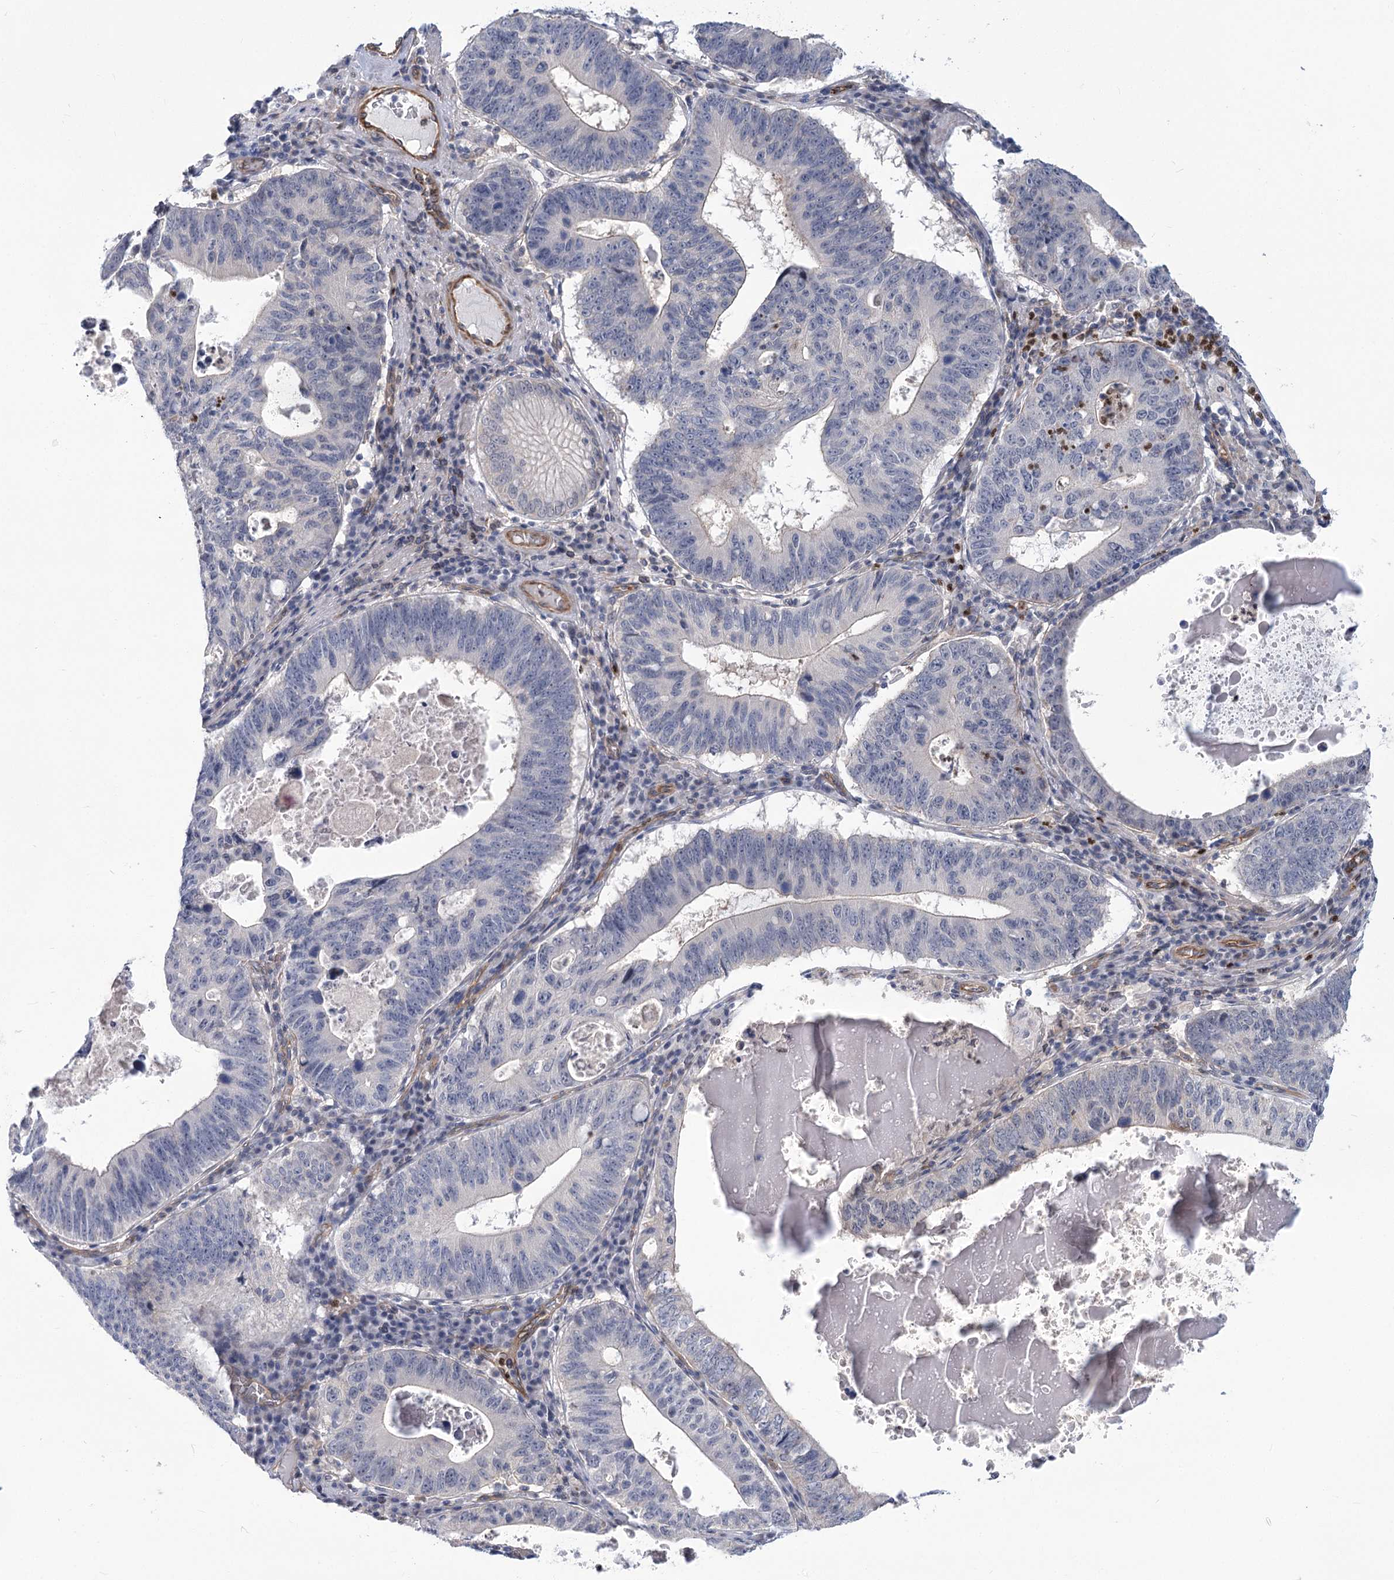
{"staining": {"intensity": "negative", "quantity": "none", "location": "none"}, "tissue": "stomach cancer", "cell_type": "Tumor cells", "image_type": "cancer", "snomed": [{"axis": "morphology", "description": "Adenocarcinoma, NOS"}, {"axis": "topography", "description": "Stomach"}], "caption": "This is a micrograph of IHC staining of stomach cancer, which shows no expression in tumor cells. Brightfield microscopy of immunohistochemistry stained with DAB (3,3'-diaminobenzidine) (brown) and hematoxylin (blue), captured at high magnification.", "gene": "THAP6", "patient": {"sex": "male", "age": 59}}